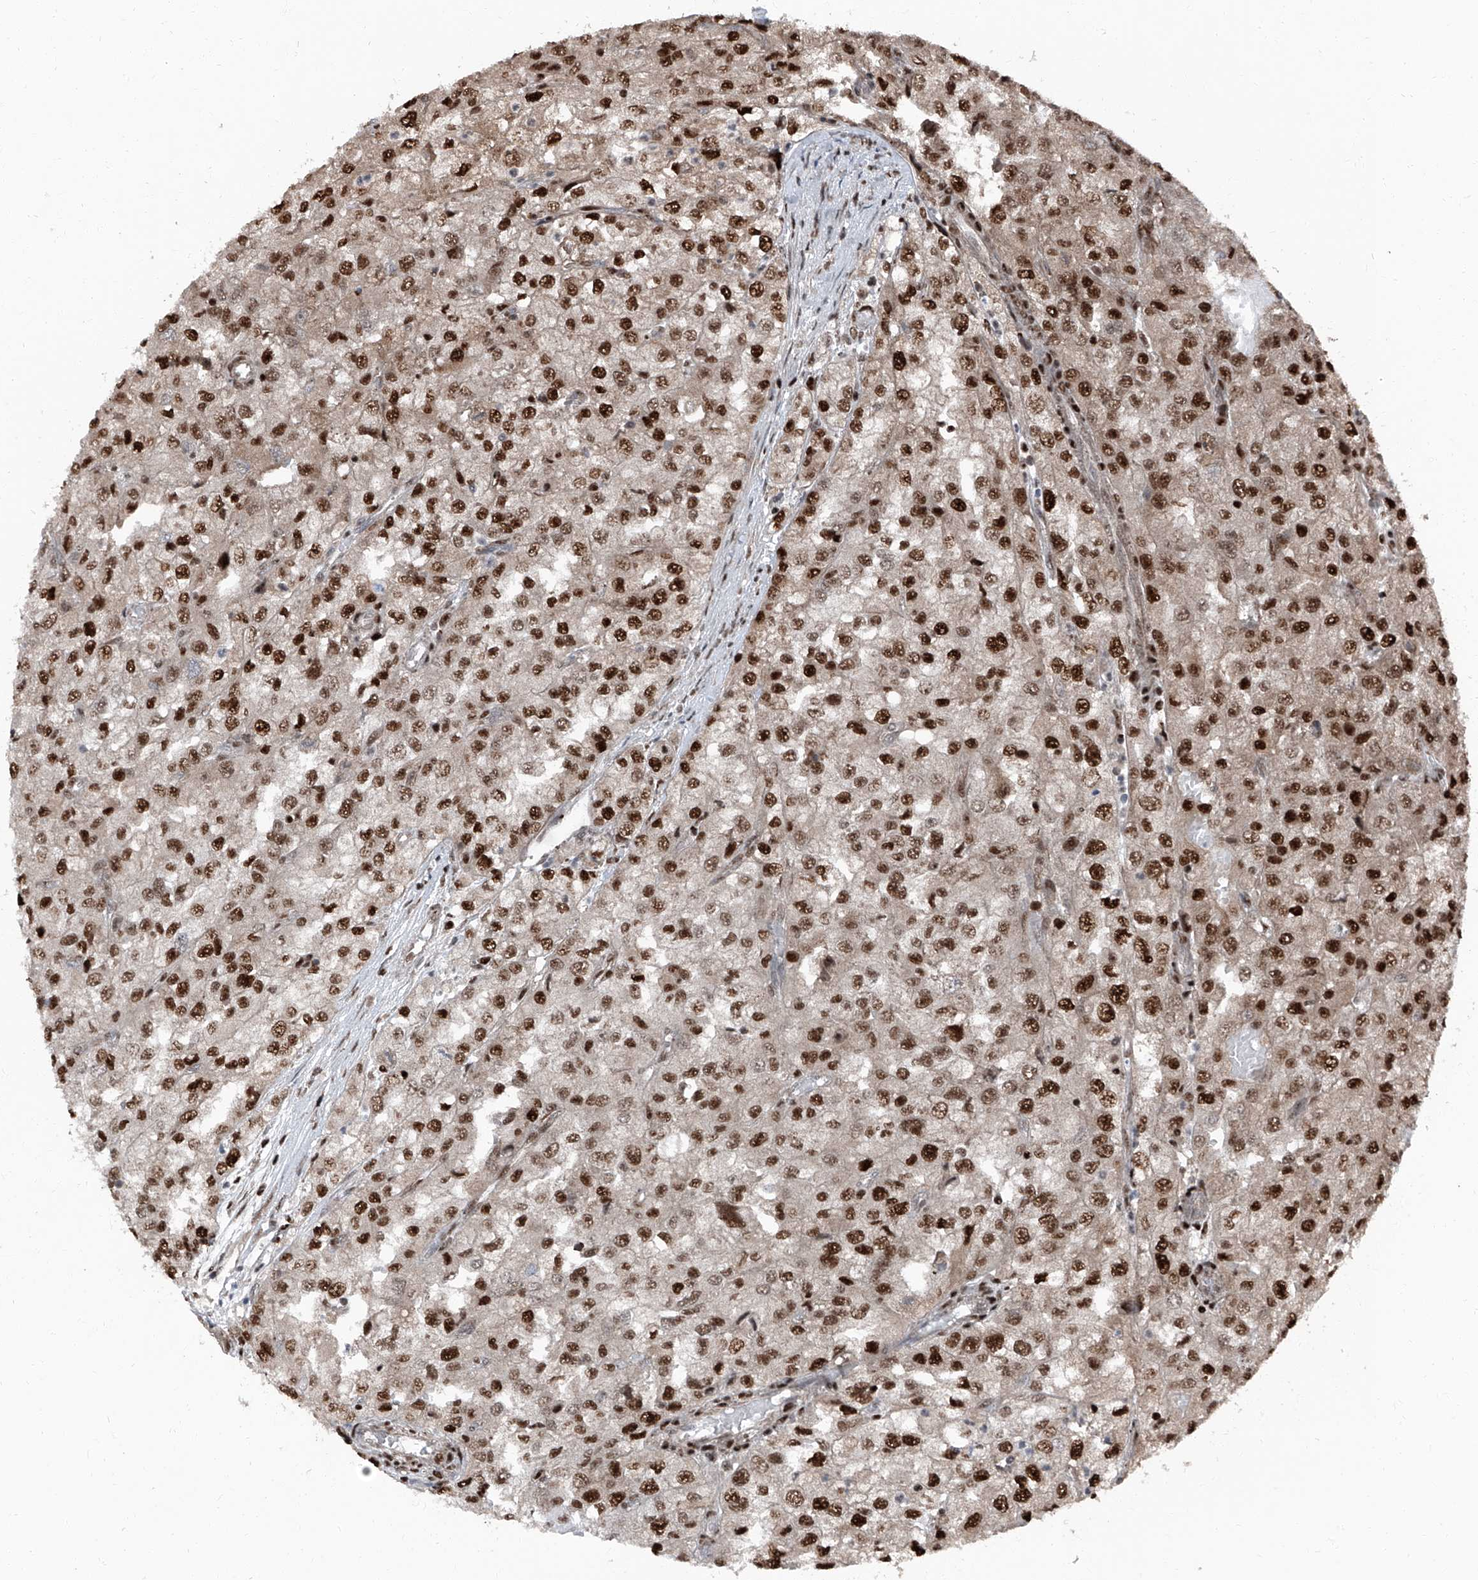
{"staining": {"intensity": "strong", "quantity": ">75%", "location": "nuclear"}, "tissue": "renal cancer", "cell_type": "Tumor cells", "image_type": "cancer", "snomed": [{"axis": "morphology", "description": "Adenocarcinoma, NOS"}, {"axis": "topography", "description": "Kidney"}], "caption": "A brown stain labels strong nuclear expression of a protein in renal adenocarcinoma tumor cells.", "gene": "FKBP5", "patient": {"sex": "female", "age": 54}}